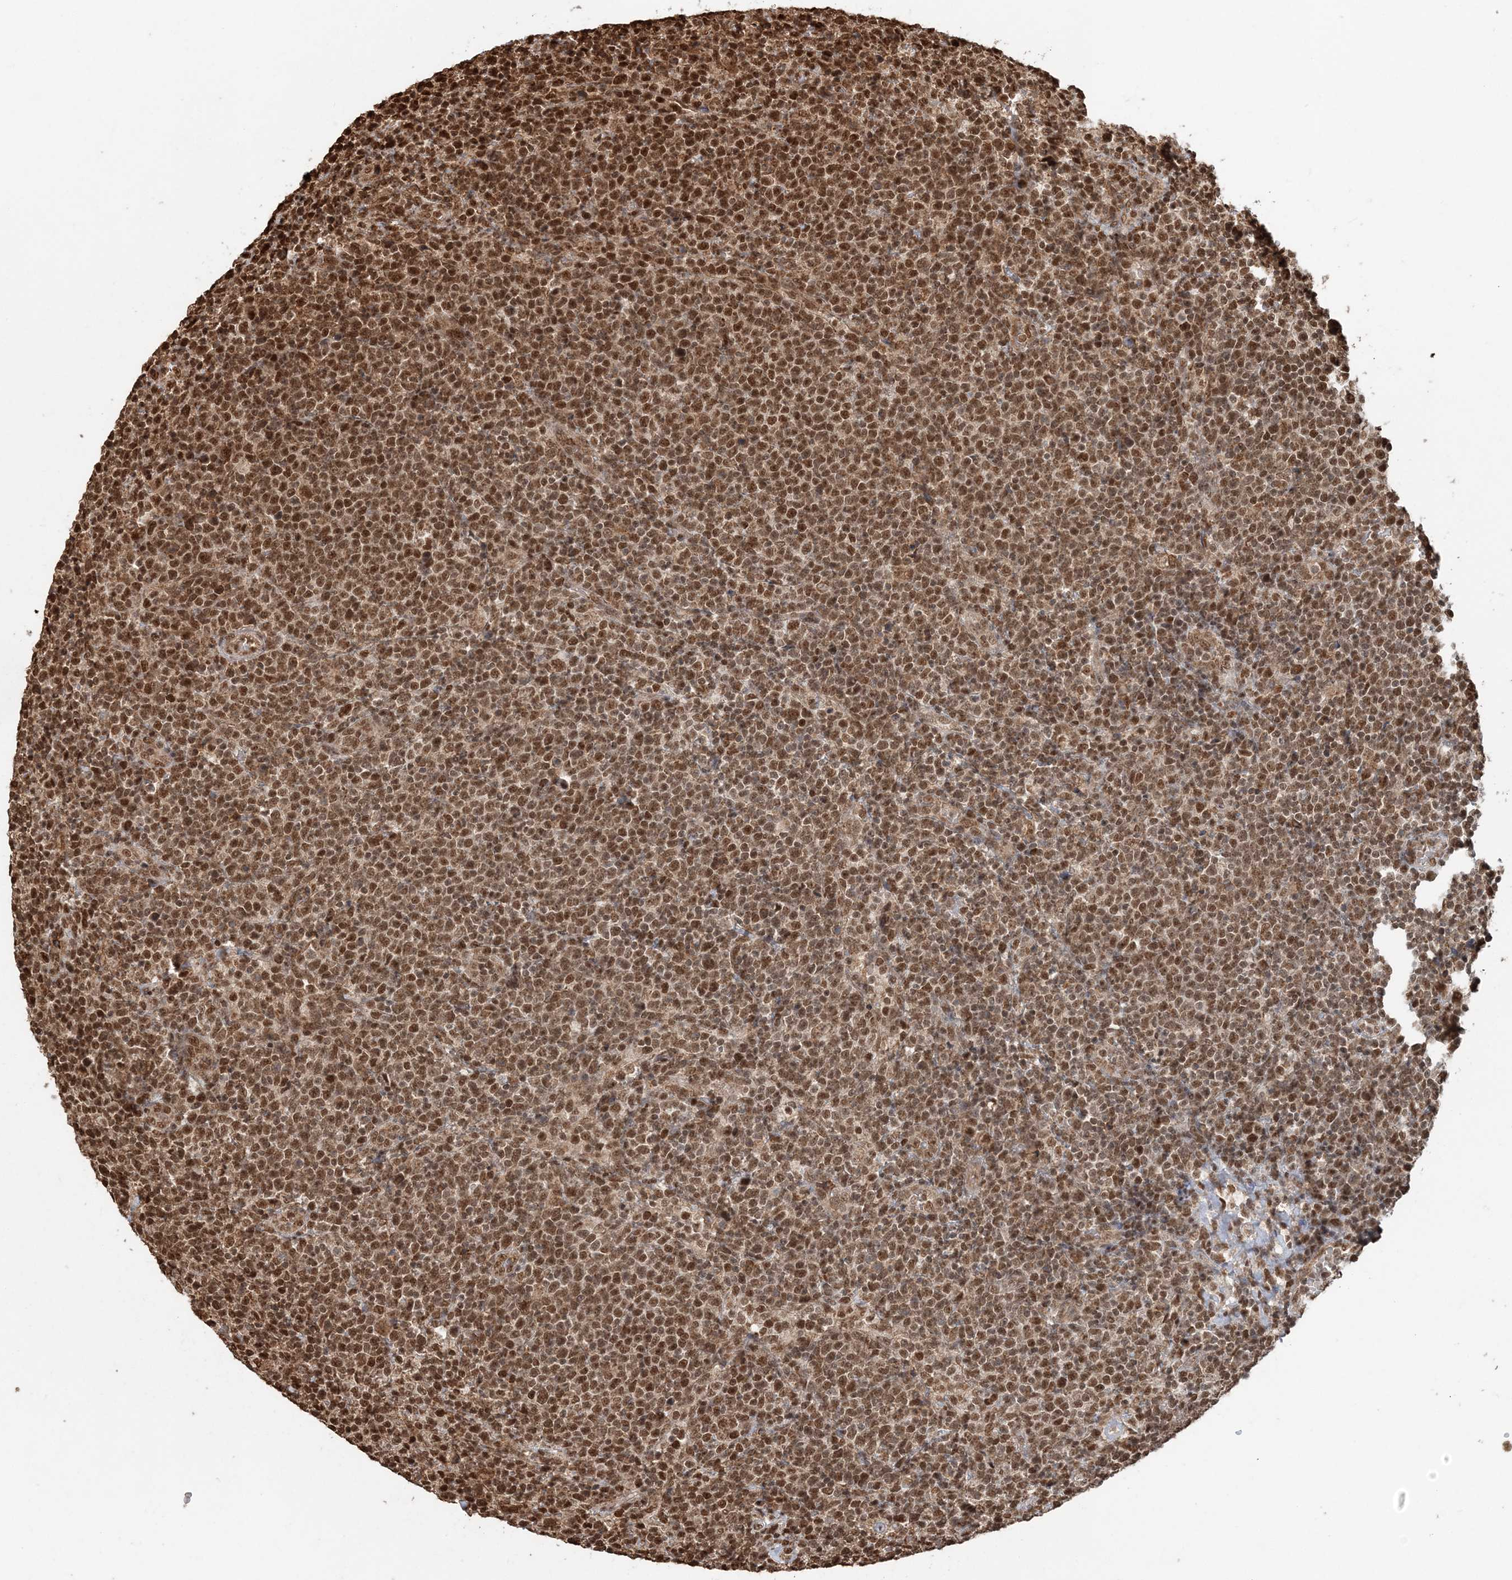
{"staining": {"intensity": "moderate", "quantity": ">75%", "location": "nuclear"}, "tissue": "lymphoma", "cell_type": "Tumor cells", "image_type": "cancer", "snomed": [{"axis": "morphology", "description": "Malignant lymphoma, non-Hodgkin's type, High grade"}, {"axis": "topography", "description": "Lymph node"}], "caption": "A brown stain shows moderate nuclear positivity of a protein in high-grade malignant lymphoma, non-Hodgkin's type tumor cells.", "gene": "ARHGAP35", "patient": {"sex": "male", "age": 61}}